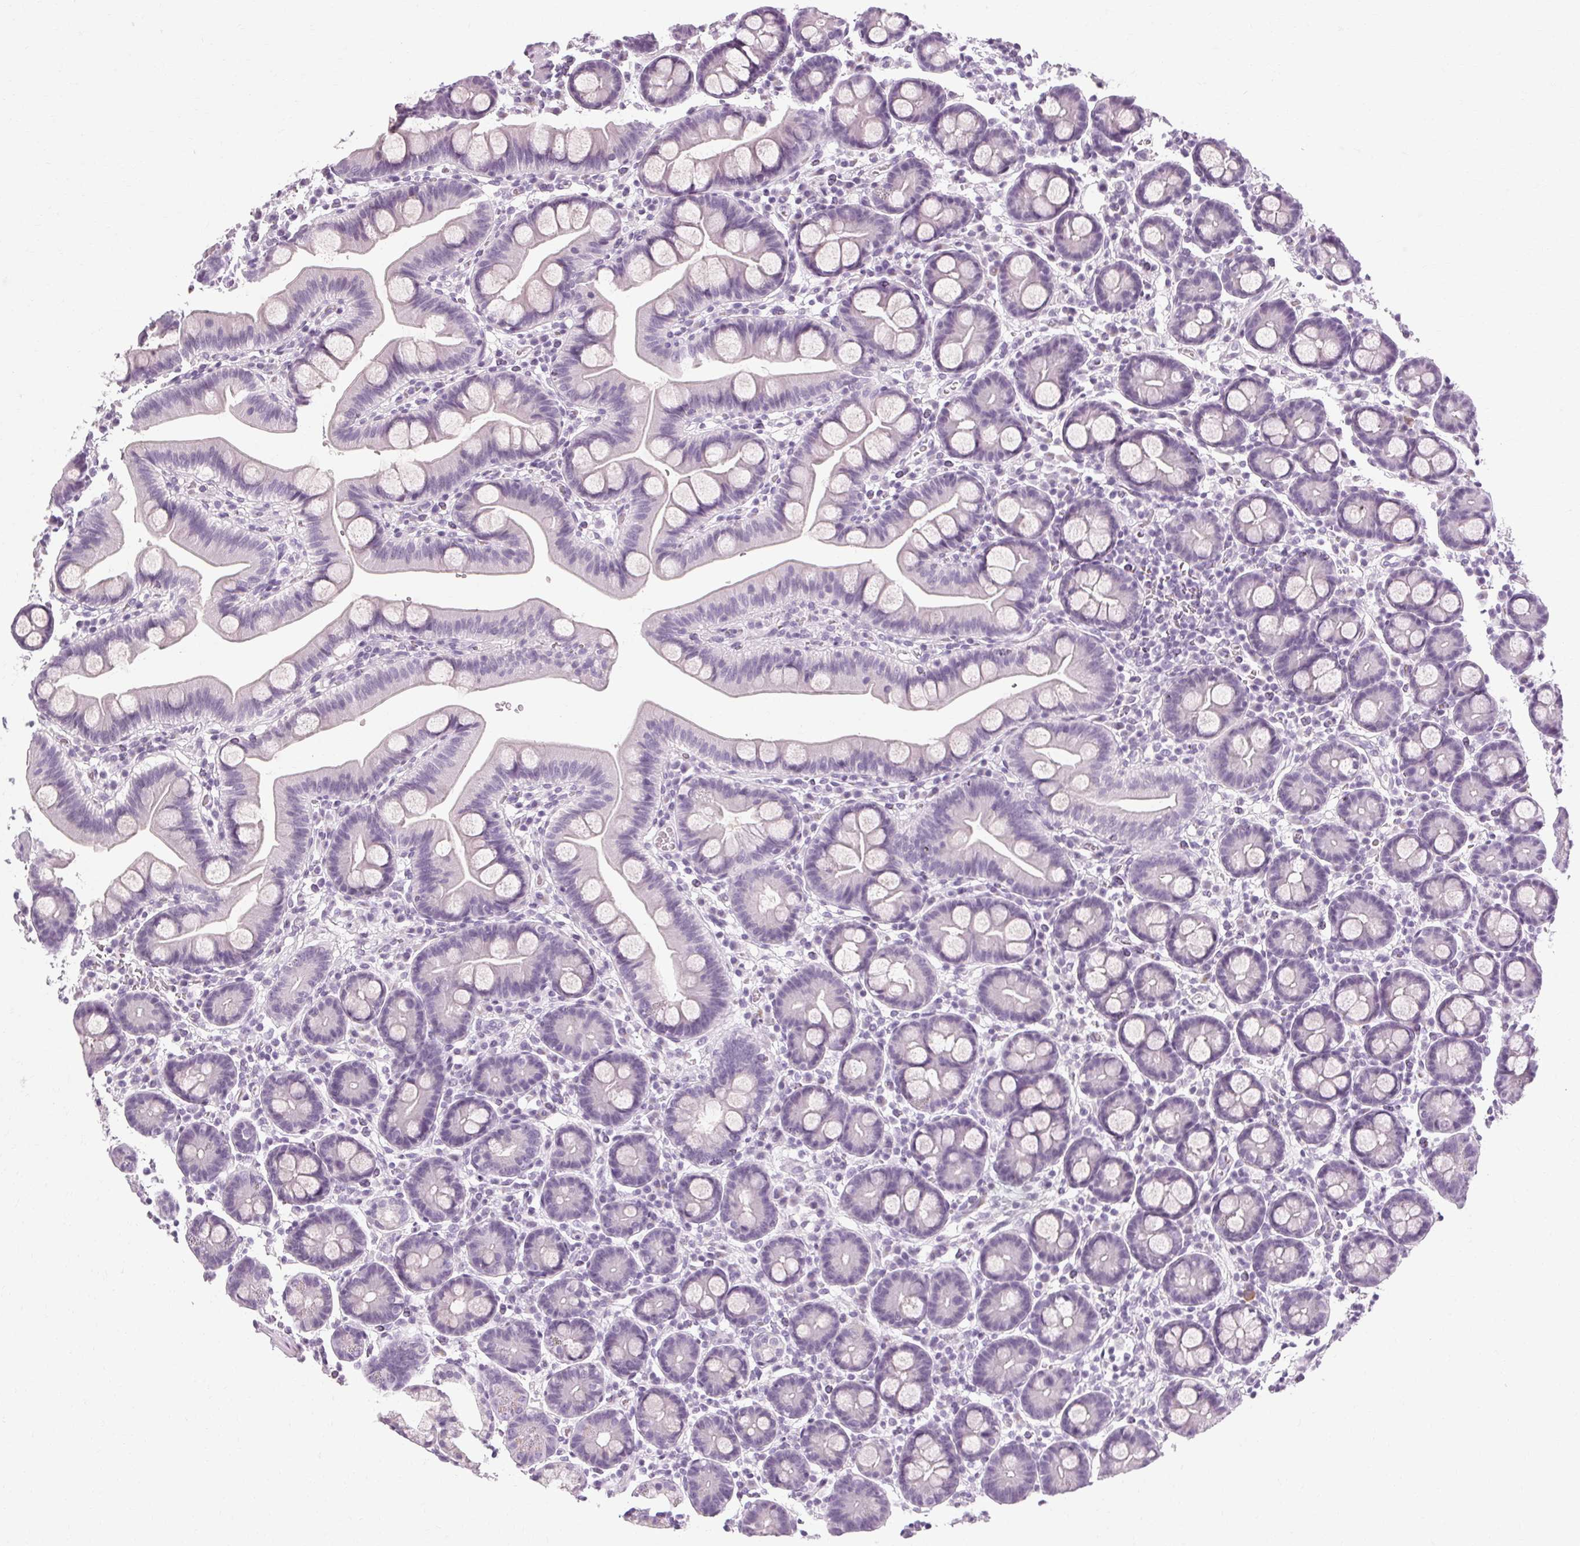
{"staining": {"intensity": "negative", "quantity": "none", "location": "none"}, "tissue": "duodenum", "cell_type": "Glandular cells", "image_type": "normal", "snomed": [{"axis": "morphology", "description": "Normal tissue, NOS"}, {"axis": "topography", "description": "Pancreas"}, {"axis": "topography", "description": "Duodenum"}], "caption": "Protein analysis of benign duodenum displays no significant positivity in glandular cells.", "gene": "POMC", "patient": {"sex": "male", "age": 59}}